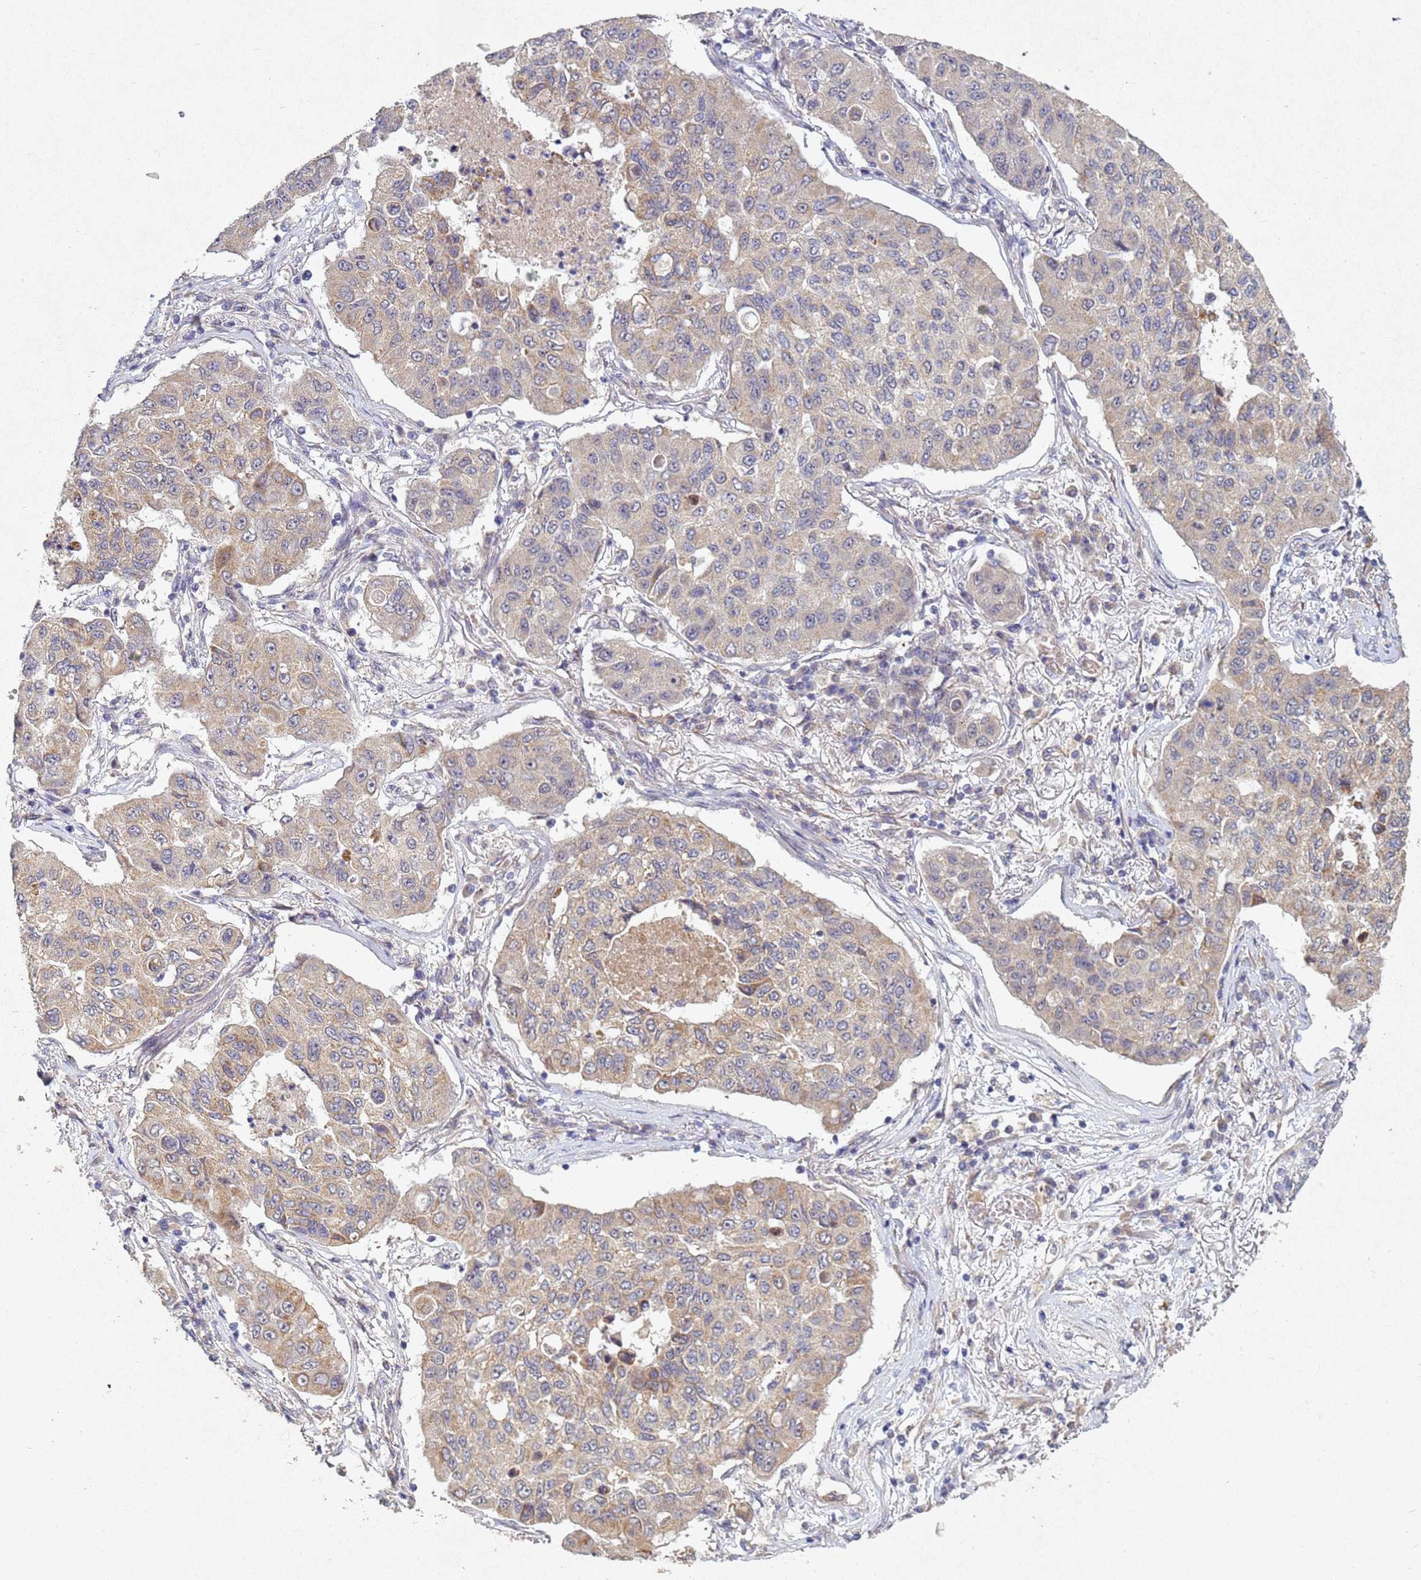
{"staining": {"intensity": "weak", "quantity": ">75%", "location": "cytoplasmic/membranous"}, "tissue": "lung cancer", "cell_type": "Tumor cells", "image_type": "cancer", "snomed": [{"axis": "morphology", "description": "Squamous cell carcinoma, NOS"}, {"axis": "topography", "description": "Lung"}], "caption": "The photomicrograph displays staining of squamous cell carcinoma (lung), revealing weak cytoplasmic/membranous protein positivity (brown color) within tumor cells. The staining was performed using DAB, with brown indicating positive protein expression. Nuclei are stained blue with hematoxylin.", "gene": "TNPO2", "patient": {"sex": "male", "age": 74}}